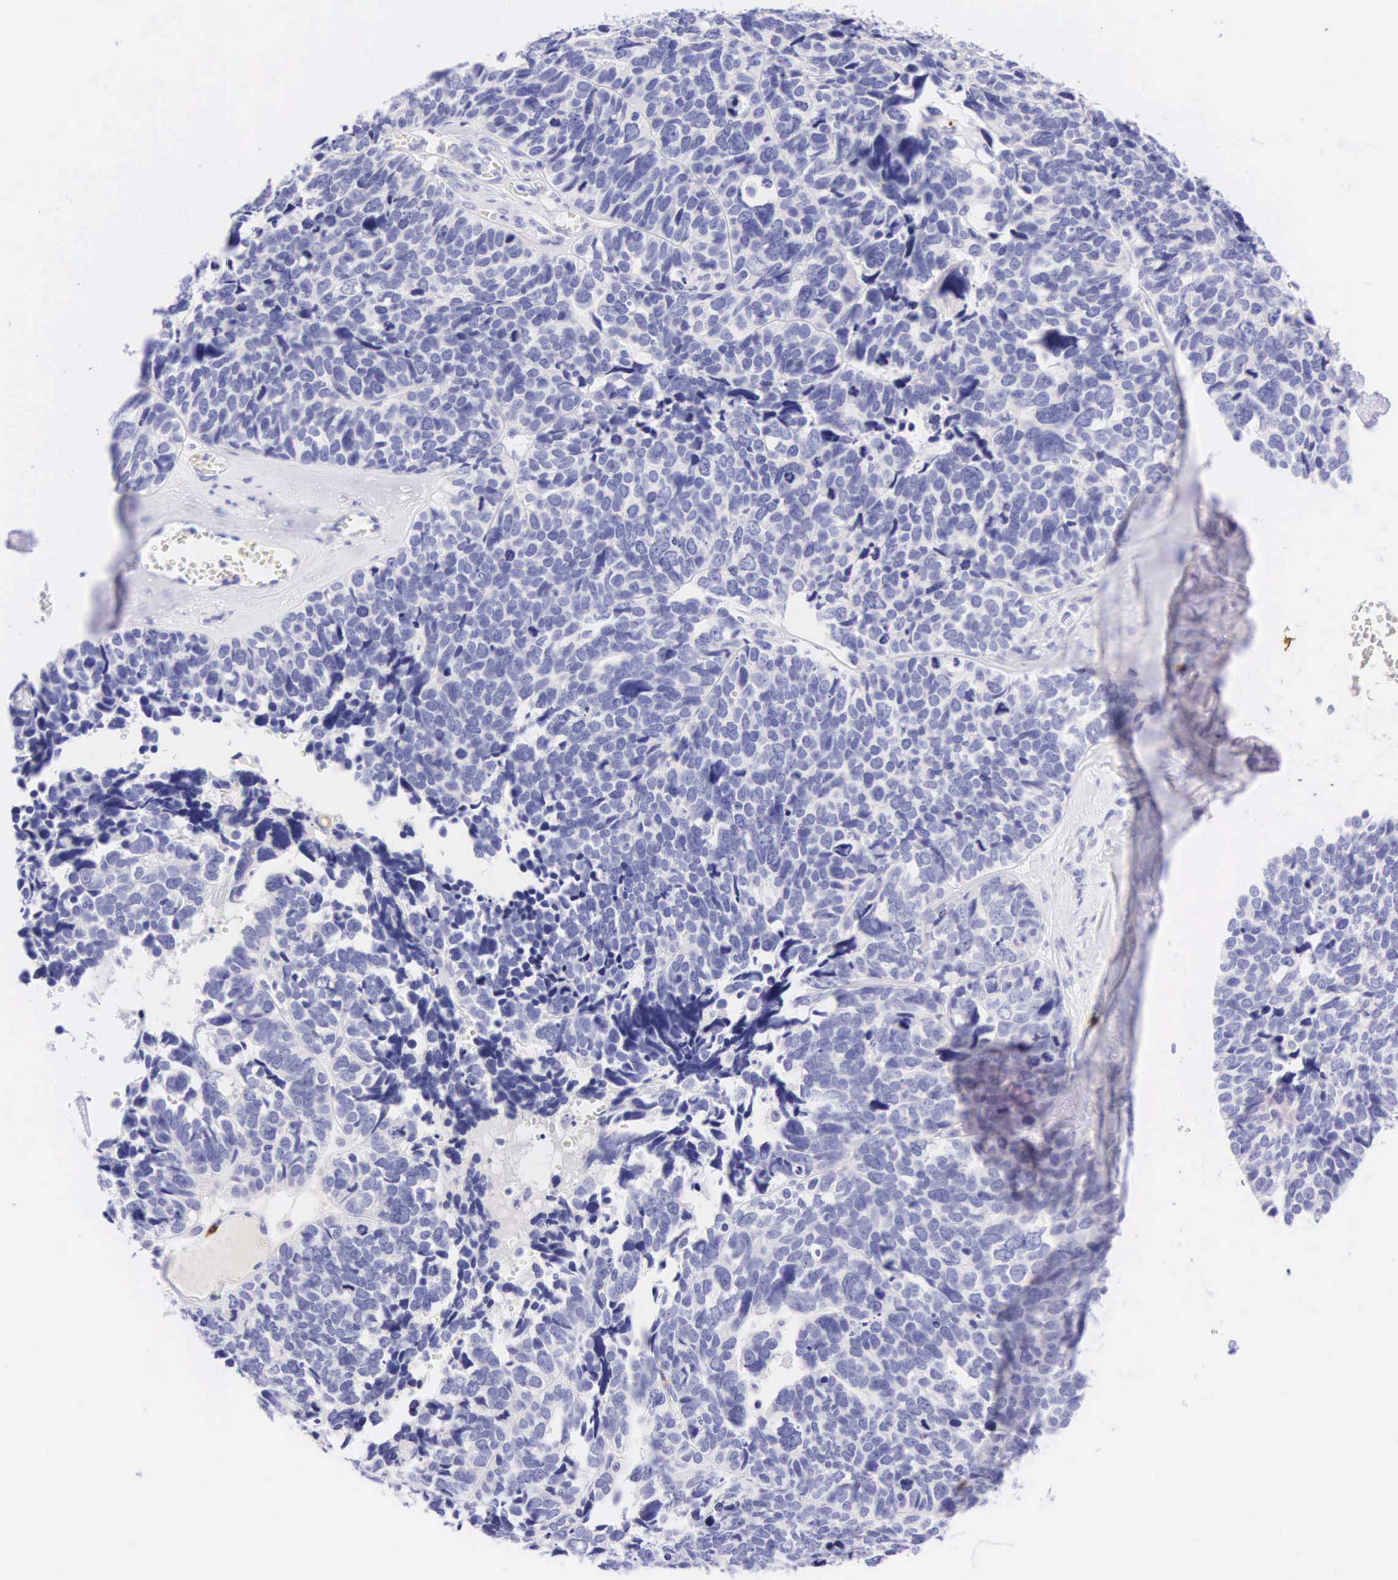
{"staining": {"intensity": "negative", "quantity": "none", "location": "none"}, "tissue": "ovarian cancer", "cell_type": "Tumor cells", "image_type": "cancer", "snomed": [{"axis": "morphology", "description": "Cystadenocarcinoma, serous, NOS"}, {"axis": "topography", "description": "Ovary"}], "caption": "This is an immunohistochemistry photomicrograph of human ovarian serous cystadenocarcinoma. There is no expression in tumor cells.", "gene": "CD8A", "patient": {"sex": "female", "age": 77}}